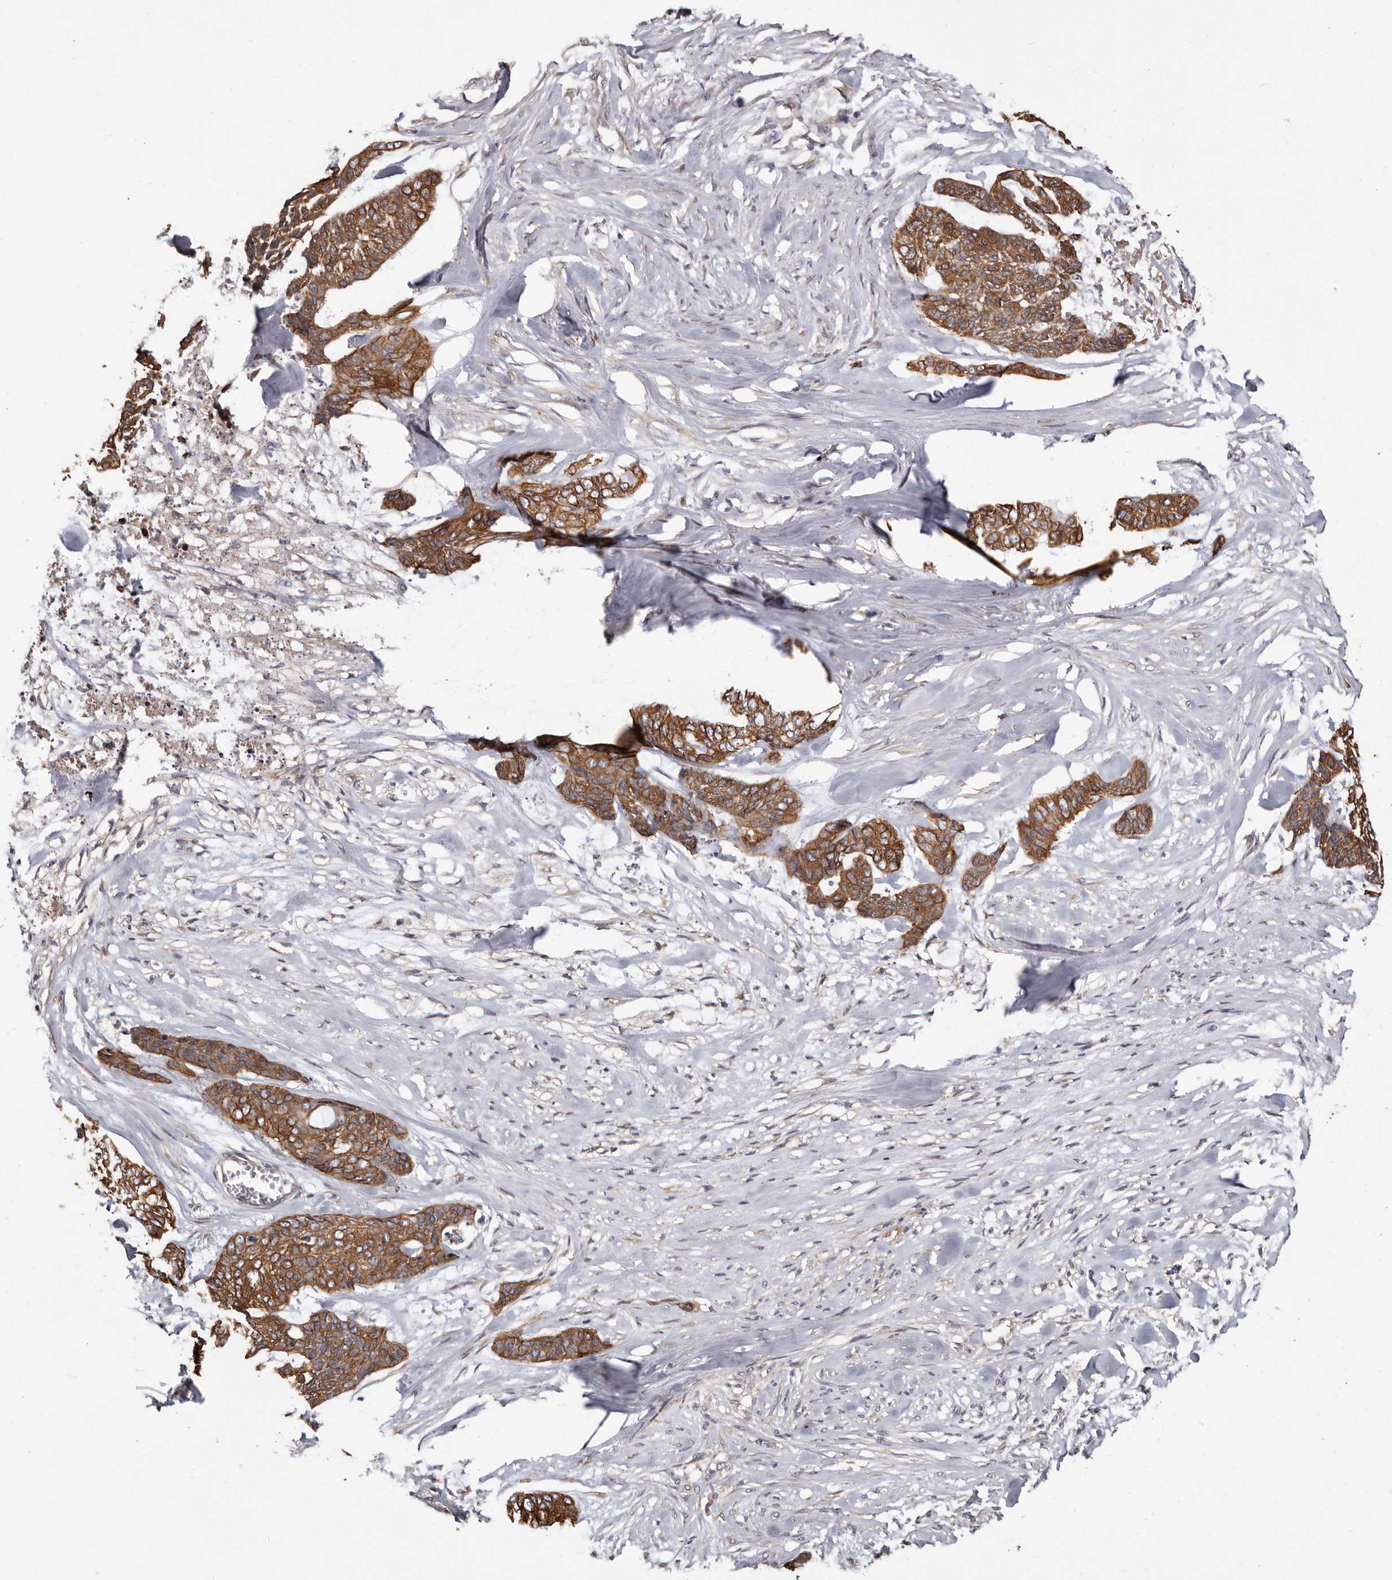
{"staining": {"intensity": "moderate", "quantity": ">75%", "location": "cytoplasmic/membranous"}, "tissue": "skin cancer", "cell_type": "Tumor cells", "image_type": "cancer", "snomed": [{"axis": "morphology", "description": "Basal cell carcinoma"}, {"axis": "topography", "description": "Skin"}], "caption": "Tumor cells reveal medium levels of moderate cytoplasmic/membranous expression in approximately >75% of cells in skin basal cell carcinoma. The staining was performed using DAB to visualize the protein expression in brown, while the nuclei were stained in blue with hematoxylin (Magnification: 20x).", "gene": "MRPL18", "patient": {"sex": "female", "age": 64}}